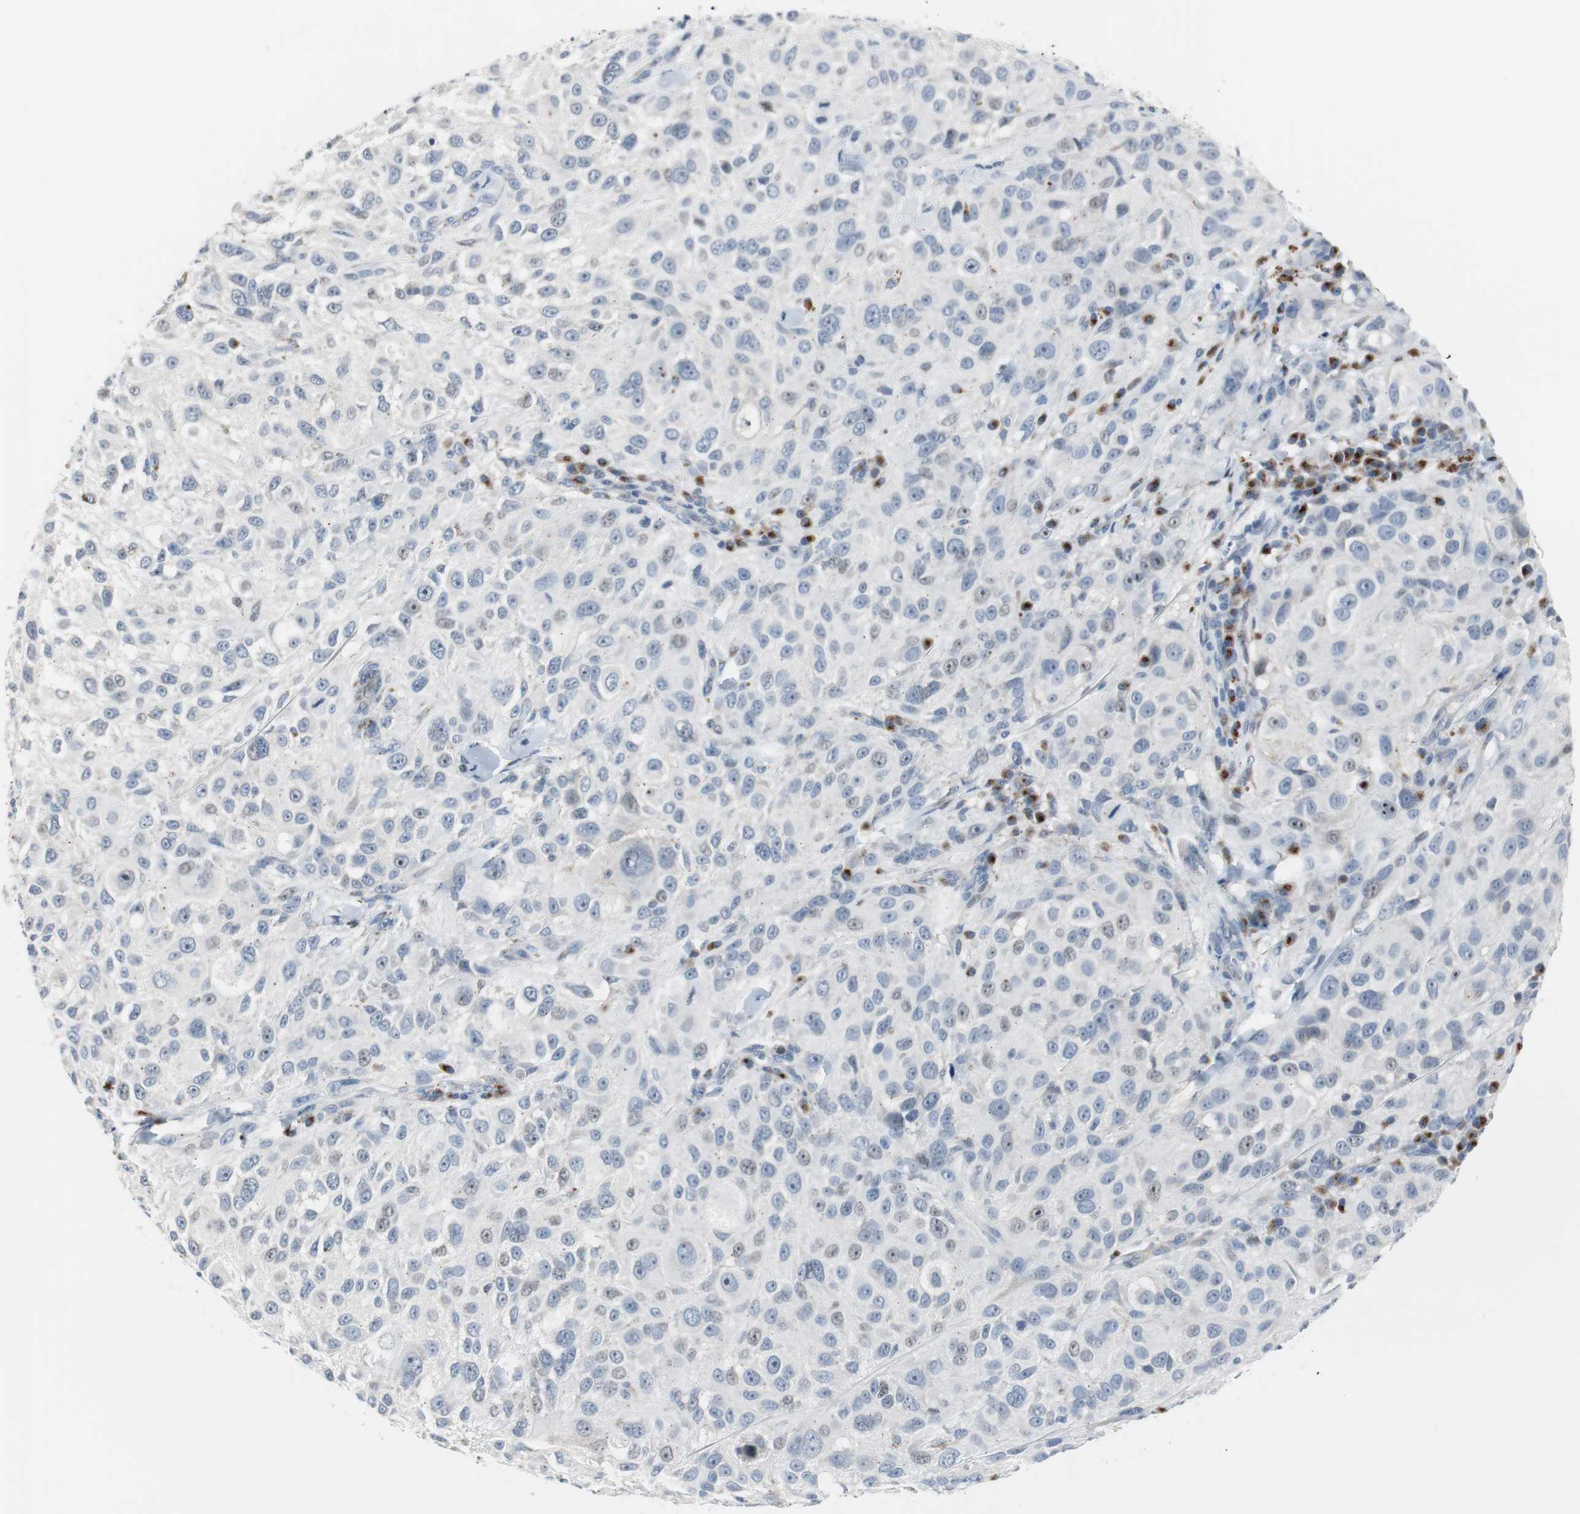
{"staining": {"intensity": "negative", "quantity": "none", "location": "none"}, "tissue": "melanoma", "cell_type": "Tumor cells", "image_type": "cancer", "snomed": [{"axis": "morphology", "description": "Necrosis, NOS"}, {"axis": "morphology", "description": "Malignant melanoma, NOS"}, {"axis": "topography", "description": "Skin"}], "caption": "Tumor cells are negative for protein expression in human melanoma.", "gene": "SOX30", "patient": {"sex": "female", "age": 87}}